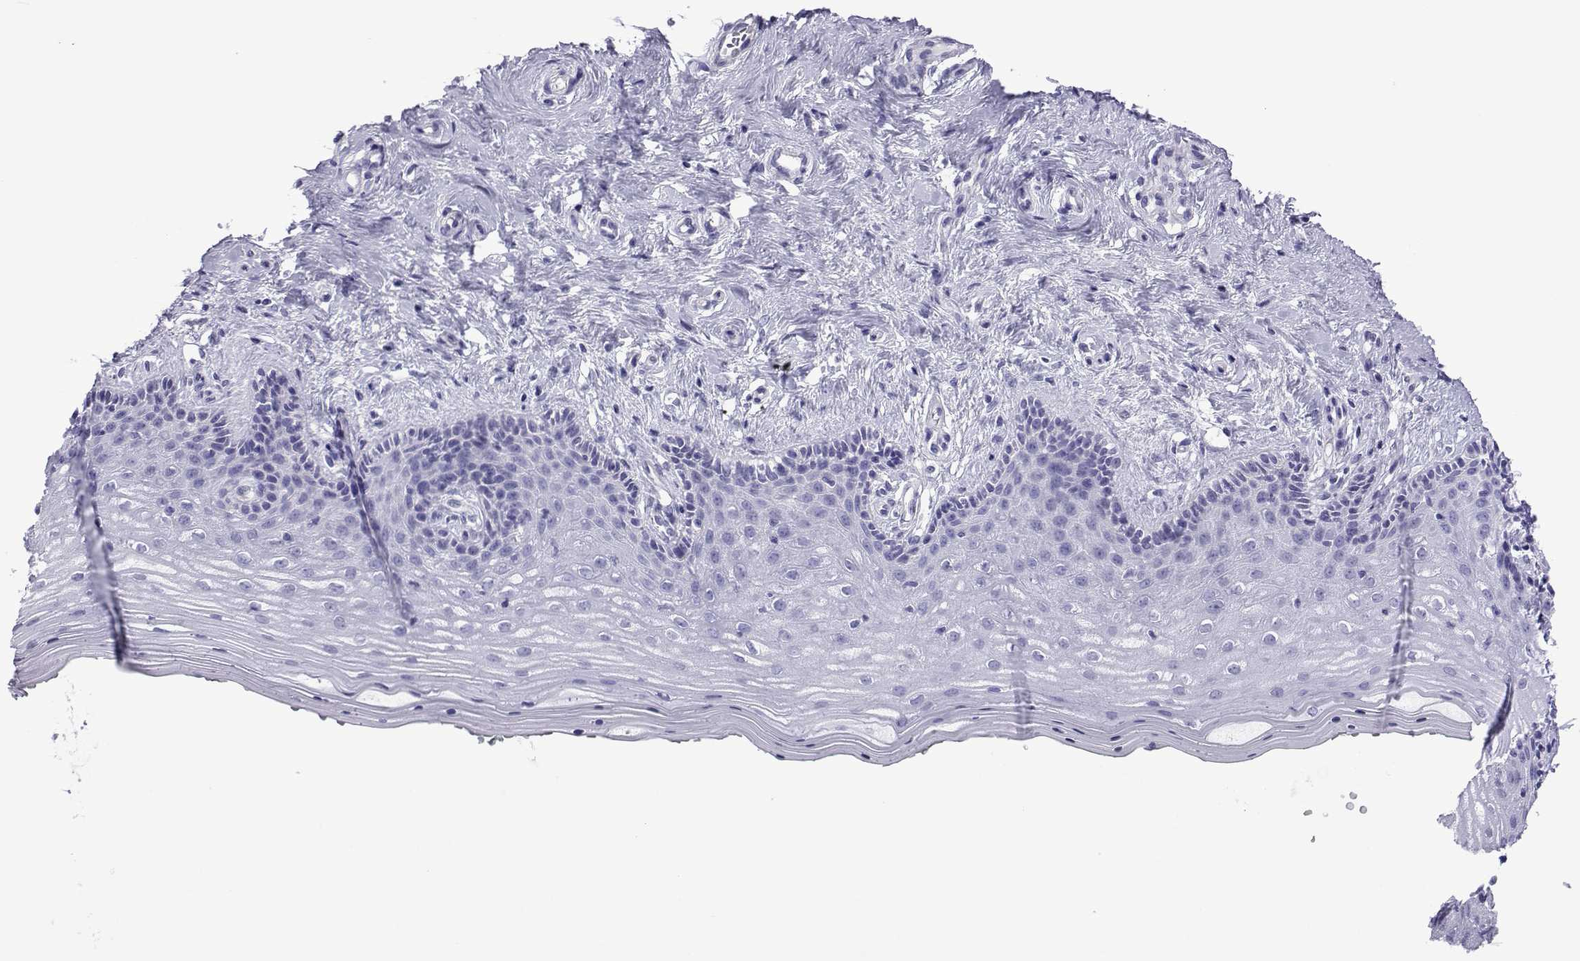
{"staining": {"intensity": "negative", "quantity": "none", "location": "none"}, "tissue": "vagina", "cell_type": "Squamous epithelial cells", "image_type": "normal", "snomed": [{"axis": "morphology", "description": "Normal tissue, NOS"}, {"axis": "topography", "description": "Vagina"}], "caption": "The micrograph shows no significant expression in squamous epithelial cells of vagina.", "gene": "SPANXA1", "patient": {"sex": "female", "age": 45}}